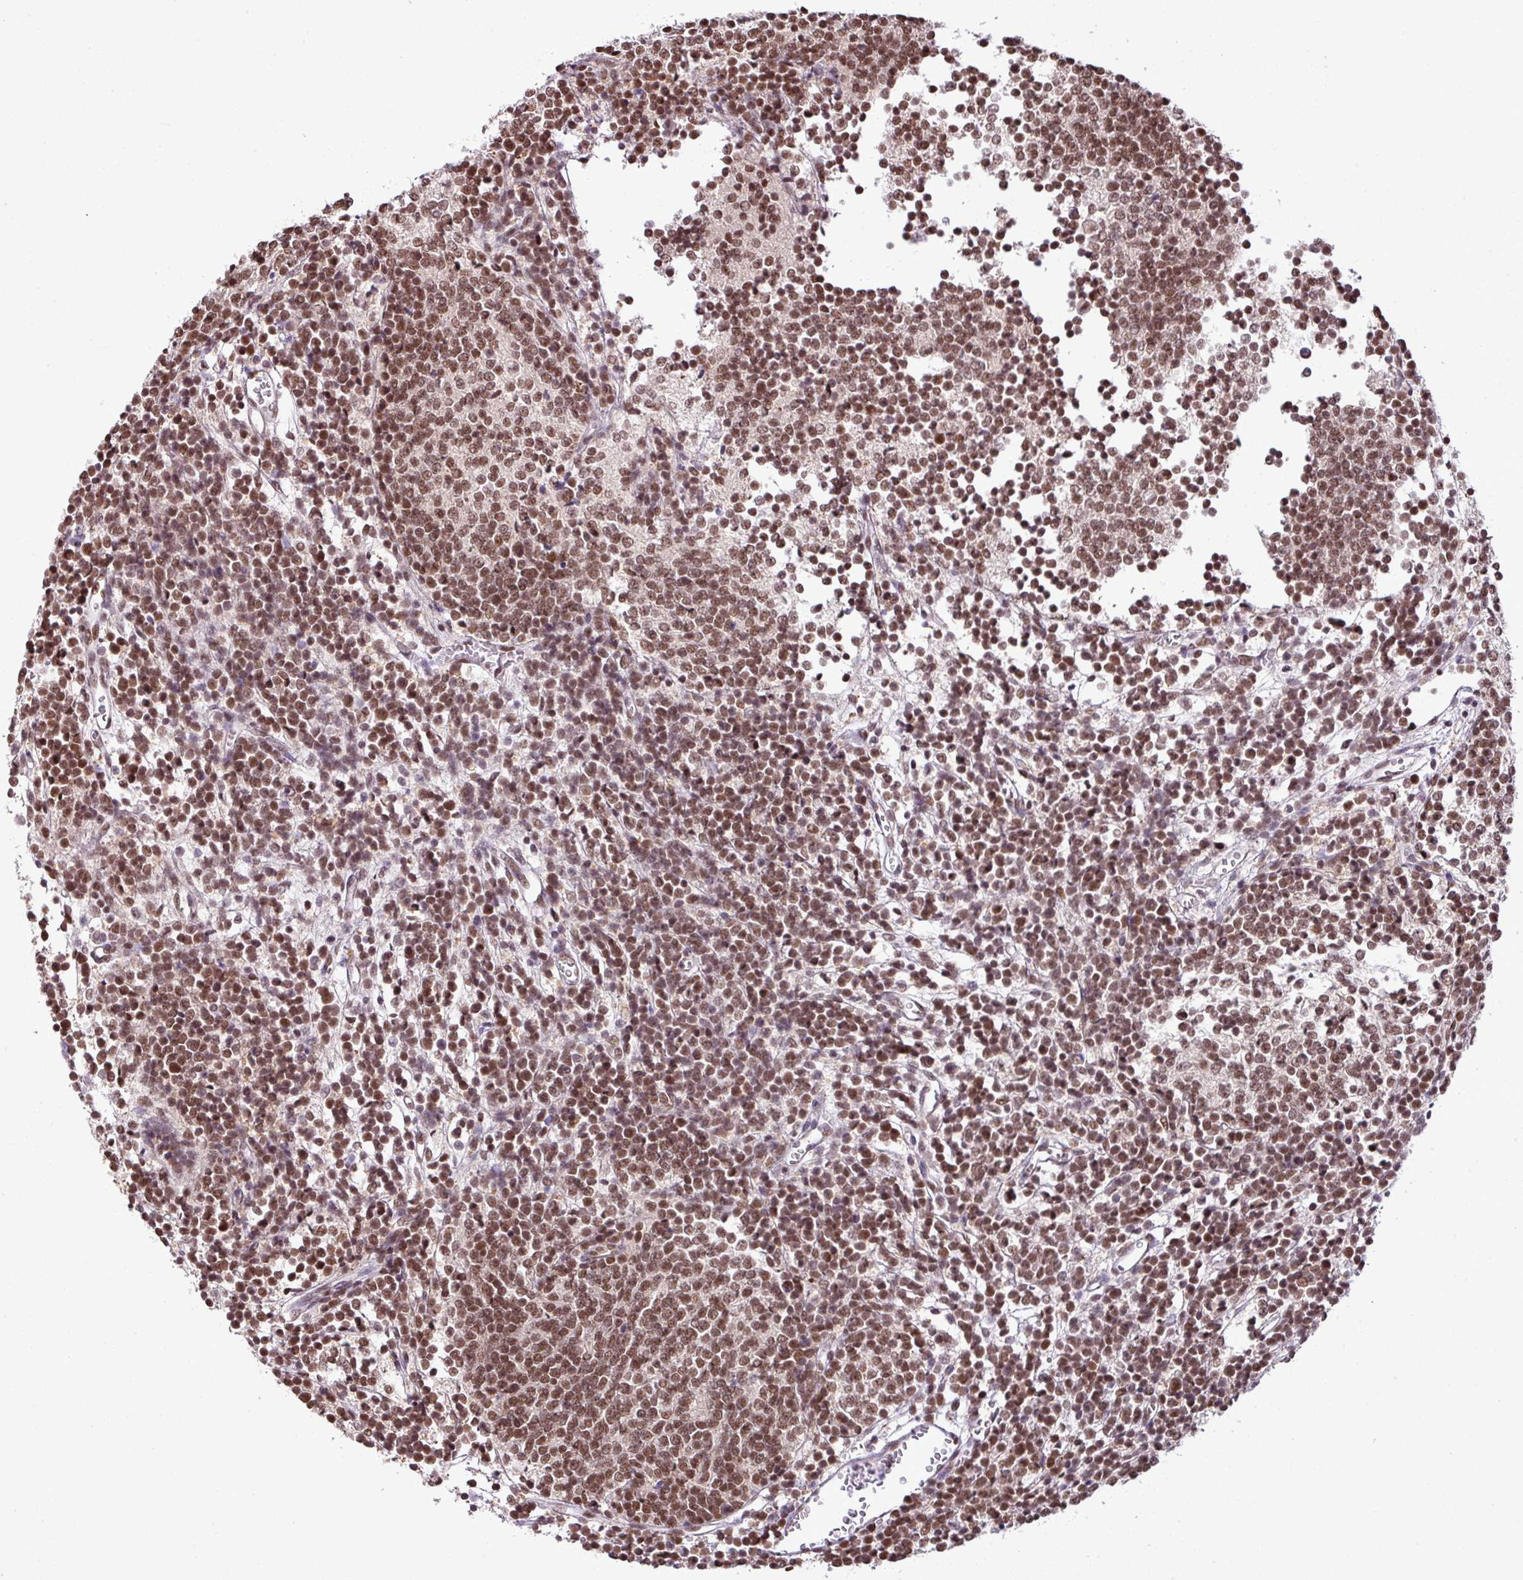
{"staining": {"intensity": "moderate", "quantity": ">75%", "location": "nuclear"}, "tissue": "glioma", "cell_type": "Tumor cells", "image_type": "cancer", "snomed": [{"axis": "morphology", "description": "Glioma, malignant, Low grade"}, {"axis": "topography", "description": "Brain"}], "caption": "Immunohistochemical staining of human malignant glioma (low-grade) exhibits medium levels of moderate nuclear protein expression in about >75% of tumor cells. (brown staining indicates protein expression, while blue staining denotes nuclei).", "gene": "PGAP4", "patient": {"sex": "female", "age": 1}}